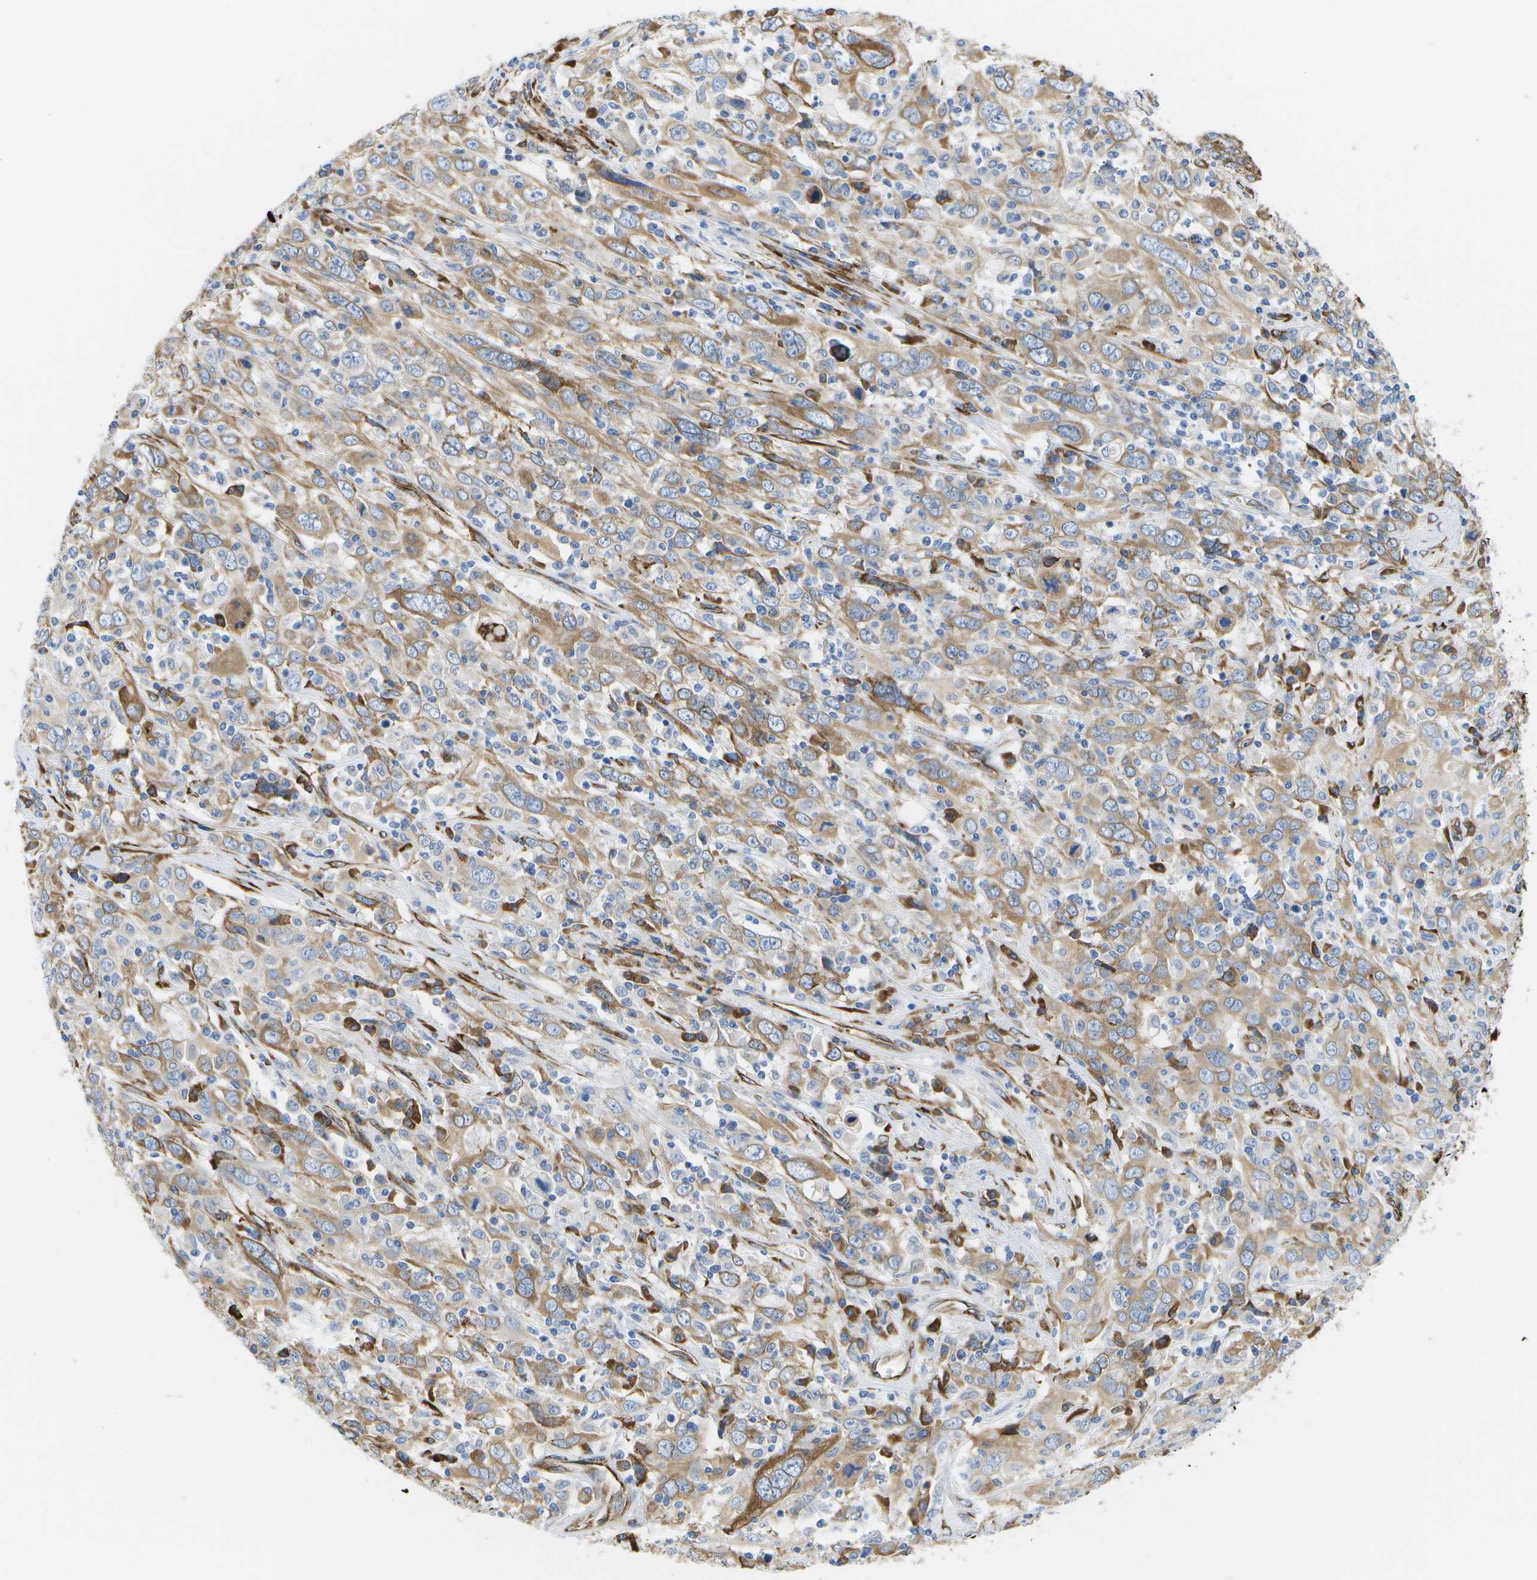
{"staining": {"intensity": "moderate", "quantity": "<25%", "location": "cytoplasmic/membranous"}, "tissue": "cervical cancer", "cell_type": "Tumor cells", "image_type": "cancer", "snomed": [{"axis": "morphology", "description": "Squamous cell carcinoma, NOS"}, {"axis": "topography", "description": "Cervix"}], "caption": "Protein staining of cervical cancer tissue displays moderate cytoplasmic/membranous positivity in about <25% of tumor cells. Using DAB (3,3'-diaminobenzidine) (brown) and hematoxylin (blue) stains, captured at high magnification using brightfield microscopy.", "gene": "ZDHHC17", "patient": {"sex": "female", "age": 46}}